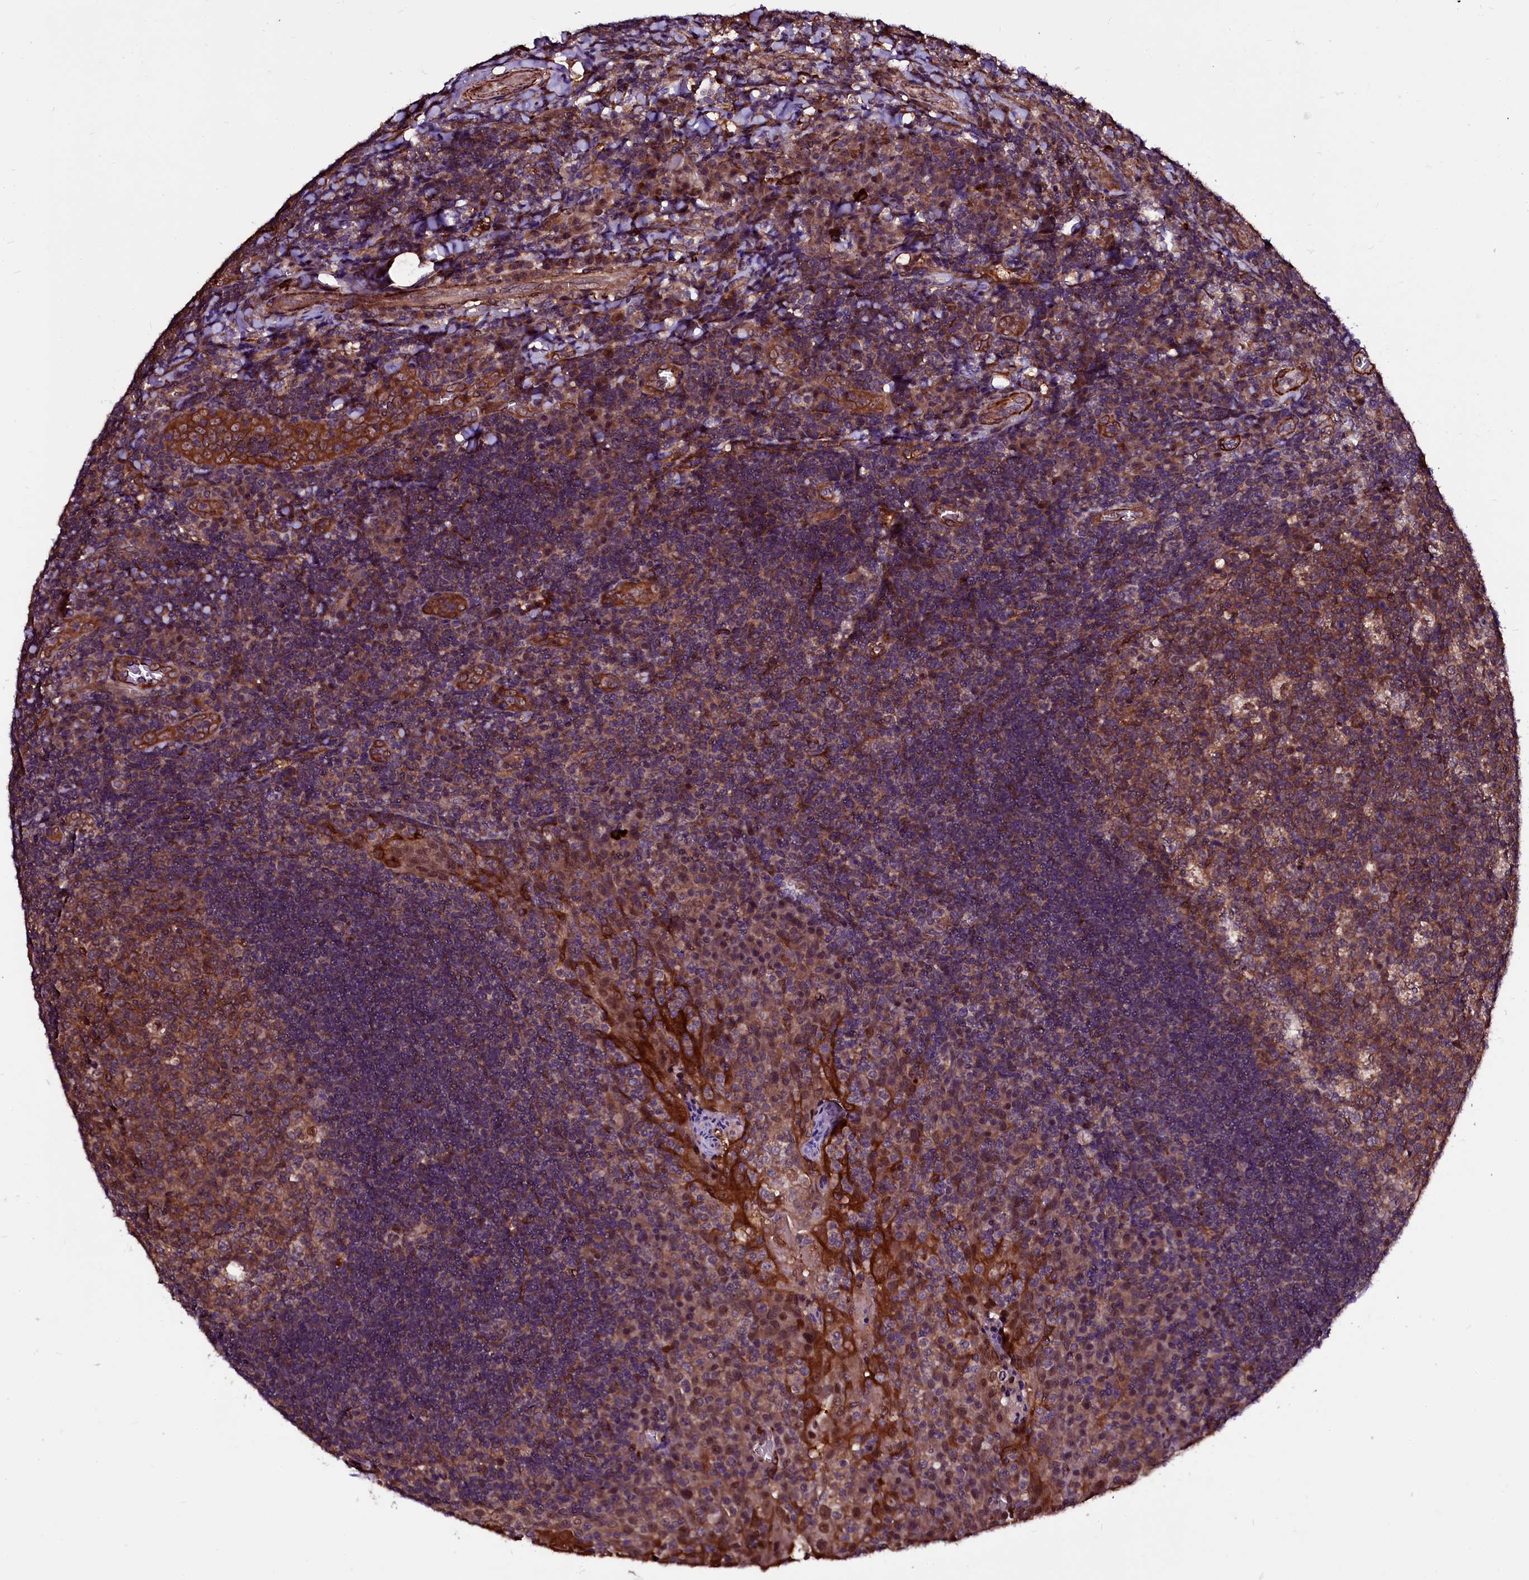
{"staining": {"intensity": "moderate", "quantity": ">75%", "location": "cytoplasmic/membranous,nuclear"}, "tissue": "tonsil", "cell_type": "Germinal center cells", "image_type": "normal", "snomed": [{"axis": "morphology", "description": "Normal tissue, NOS"}, {"axis": "topography", "description": "Tonsil"}], "caption": "Moderate cytoplasmic/membranous,nuclear staining is seen in approximately >75% of germinal center cells in normal tonsil.", "gene": "N4BP1", "patient": {"sex": "male", "age": 17}}